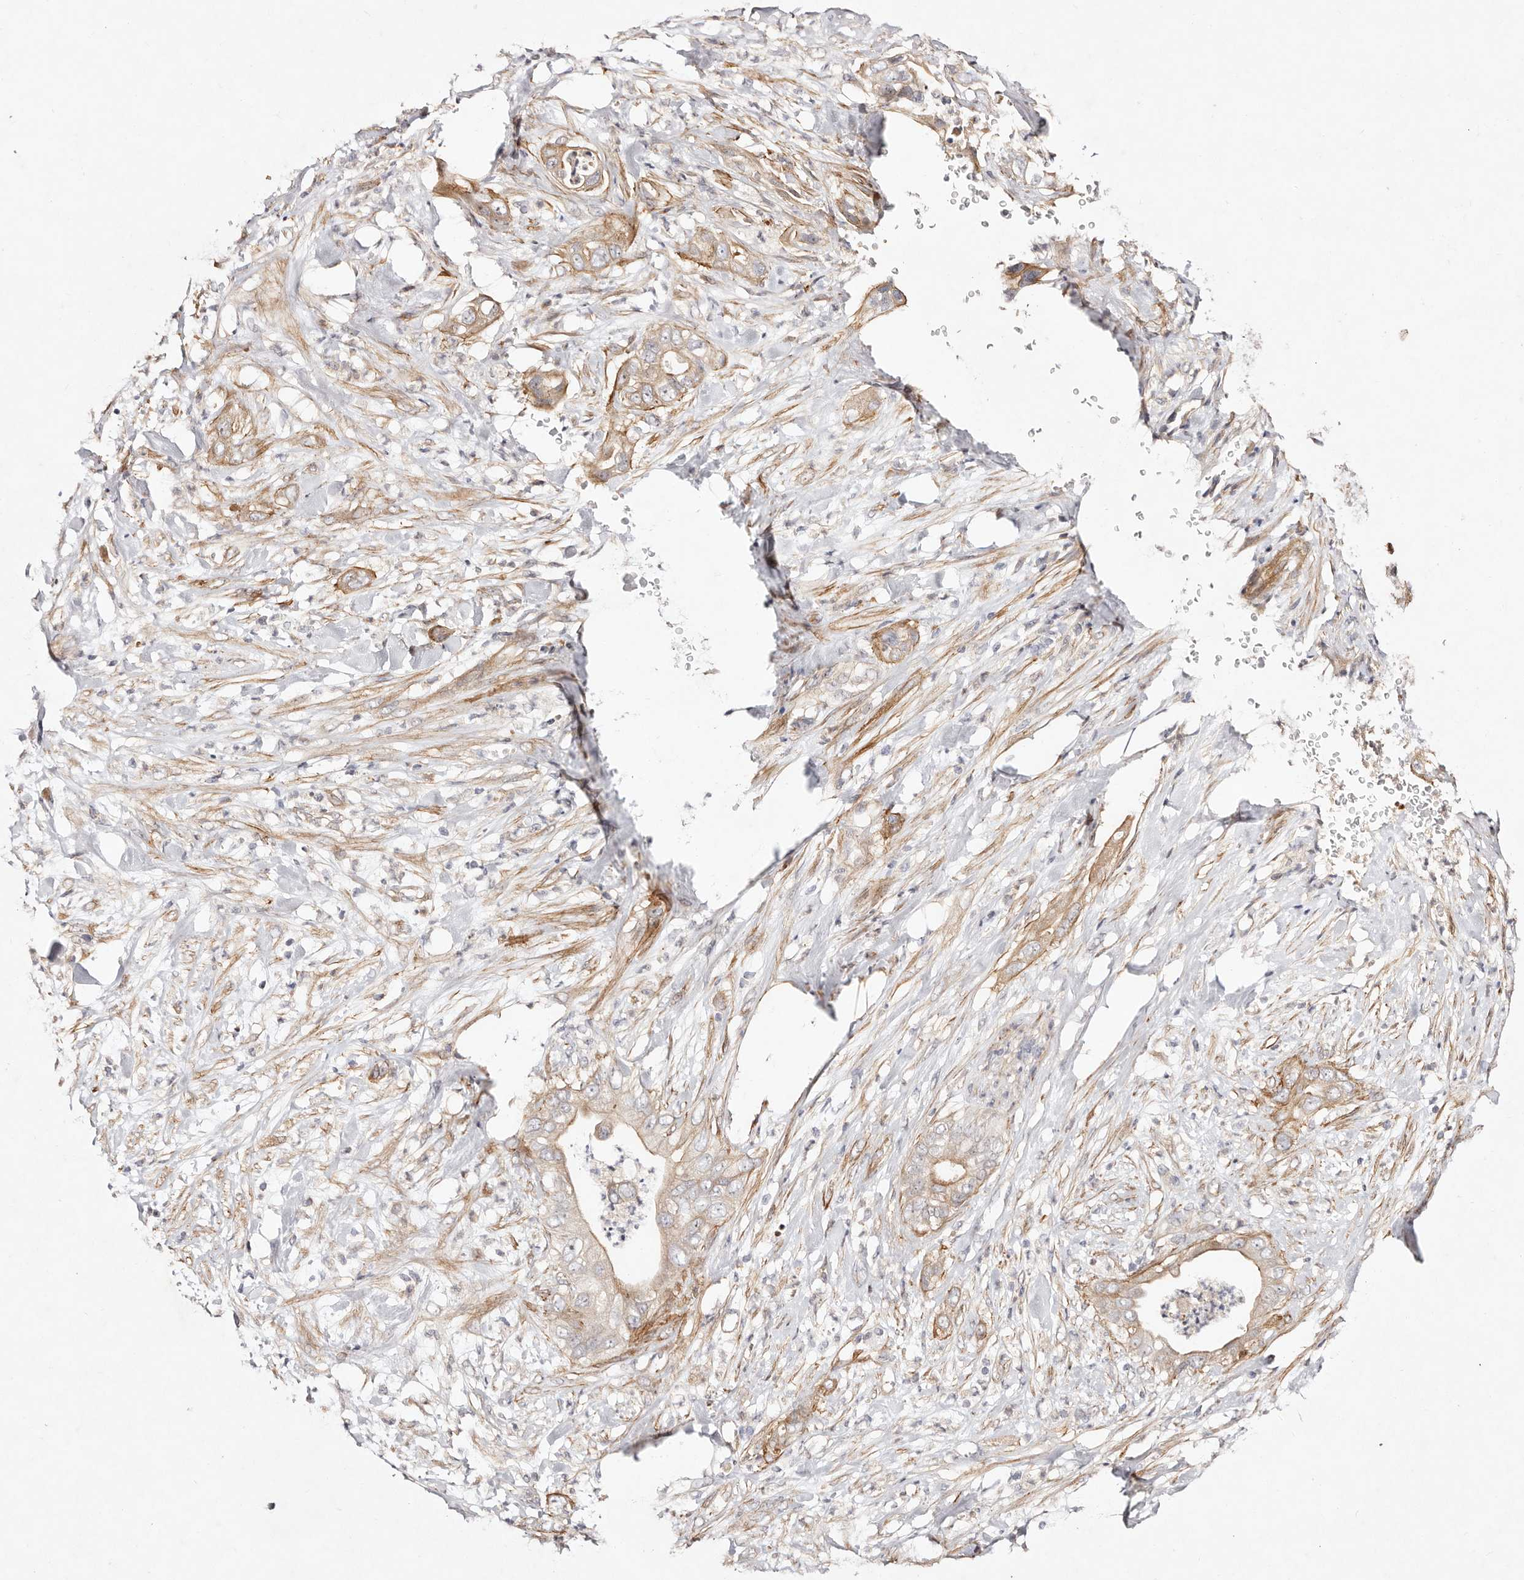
{"staining": {"intensity": "moderate", "quantity": "25%-75%", "location": "cytoplasmic/membranous"}, "tissue": "pancreatic cancer", "cell_type": "Tumor cells", "image_type": "cancer", "snomed": [{"axis": "morphology", "description": "Adenocarcinoma, NOS"}, {"axis": "topography", "description": "Pancreas"}], "caption": "Adenocarcinoma (pancreatic) stained for a protein shows moderate cytoplasmic/membranous positivity in tumor cells. (DAB = brown stain, brightfield microscopy at high magnification).", "gene": "MTMR11", "patient": {"sex": "female", "age": 78}}